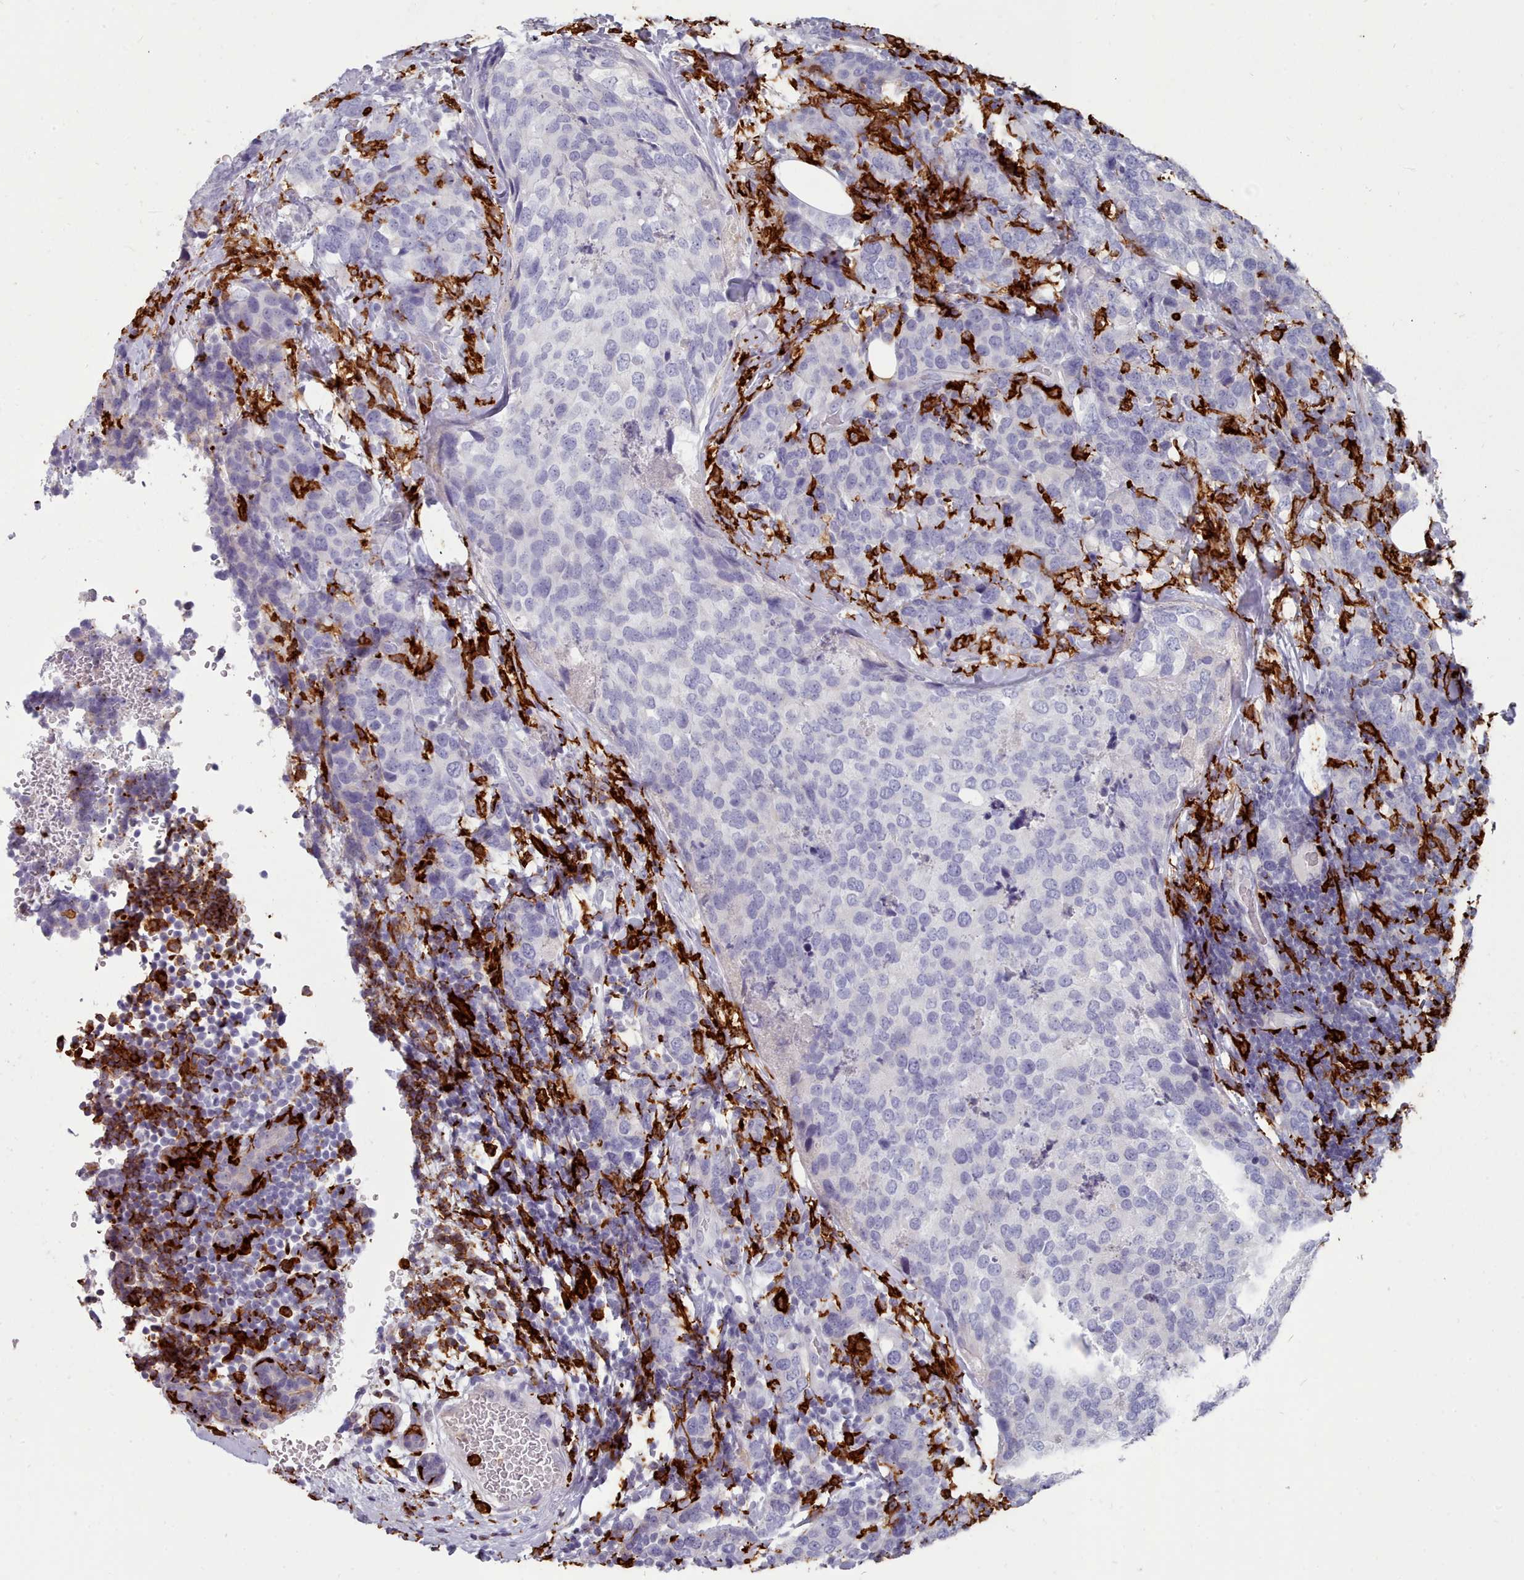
{"staining": {"intensity": "negative", "quantity": "none", "location": "none"}, "tissue": "breast cancer", "cell_type": "Tumor cells", "image_type": "cancer", "snomed": [{"axis": "morphology", "description": "Lobular carcinoma"}, {"axis": "topography", "description": "Breast"}], "caption": "High power microscopy histopathology image of an immunohistochemistry image of breast lobular carcinoma, revealing no significant expression in tumor cells.", "gene": "AIF1", "patient": {"sex": "female", "age": 59}}